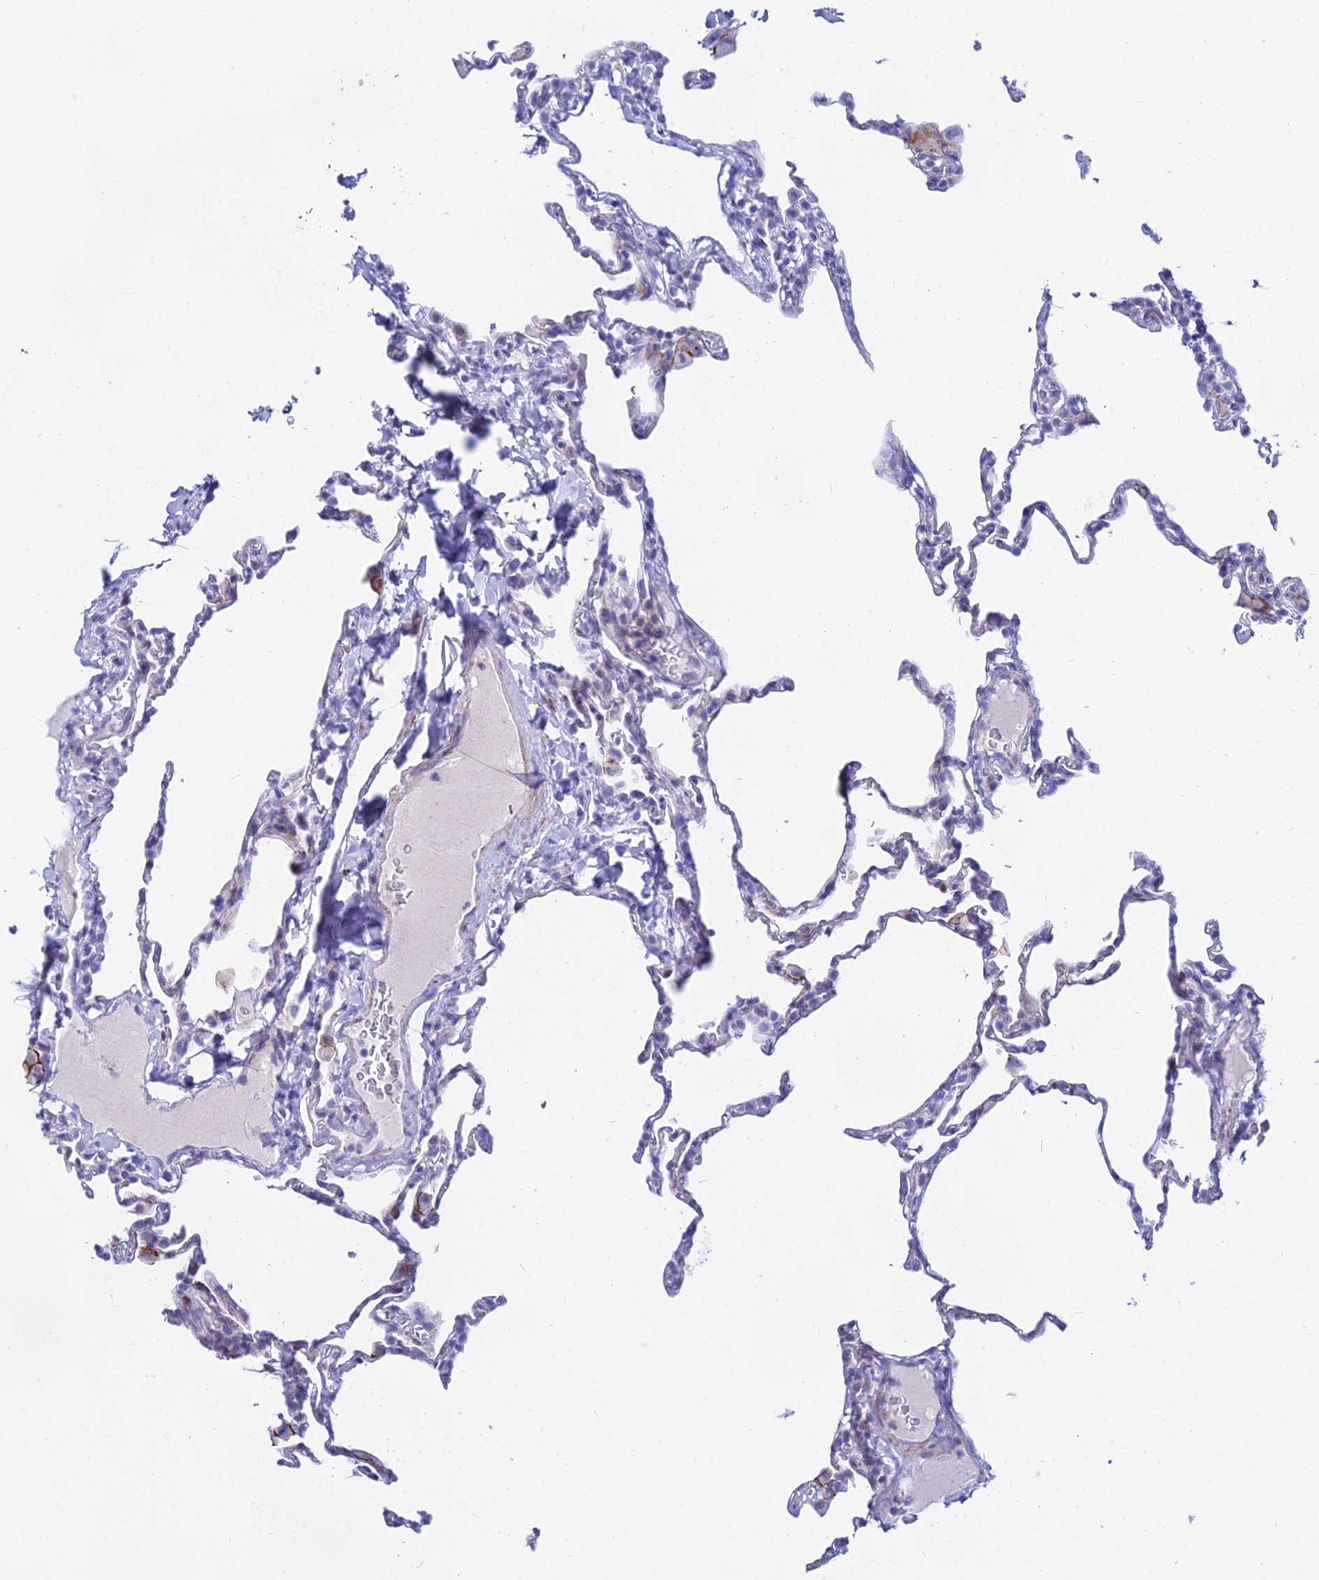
{"staining": {"intensity": "negative", "quantity": "none", "location": "none"}, "tissue": "lung", "cell_type": "Alveolar cells", "image_type": "normal", "snomed": [{"axis": "morphology", "description": "Normal tissue, NOS"}, {"axis": "topography", "description": "Lung"}], "caption": "Immunohistochemistry image of normal human lung stained for a protein (brown), which shows no staining in alveolar cells. (DAB (3,3'-diaminobenzidine) immunohistochemistry visualized using brightfield microscopy, high magnification).", "gene": "DLX1", "patient": {"sex": "male", "age": 20}}